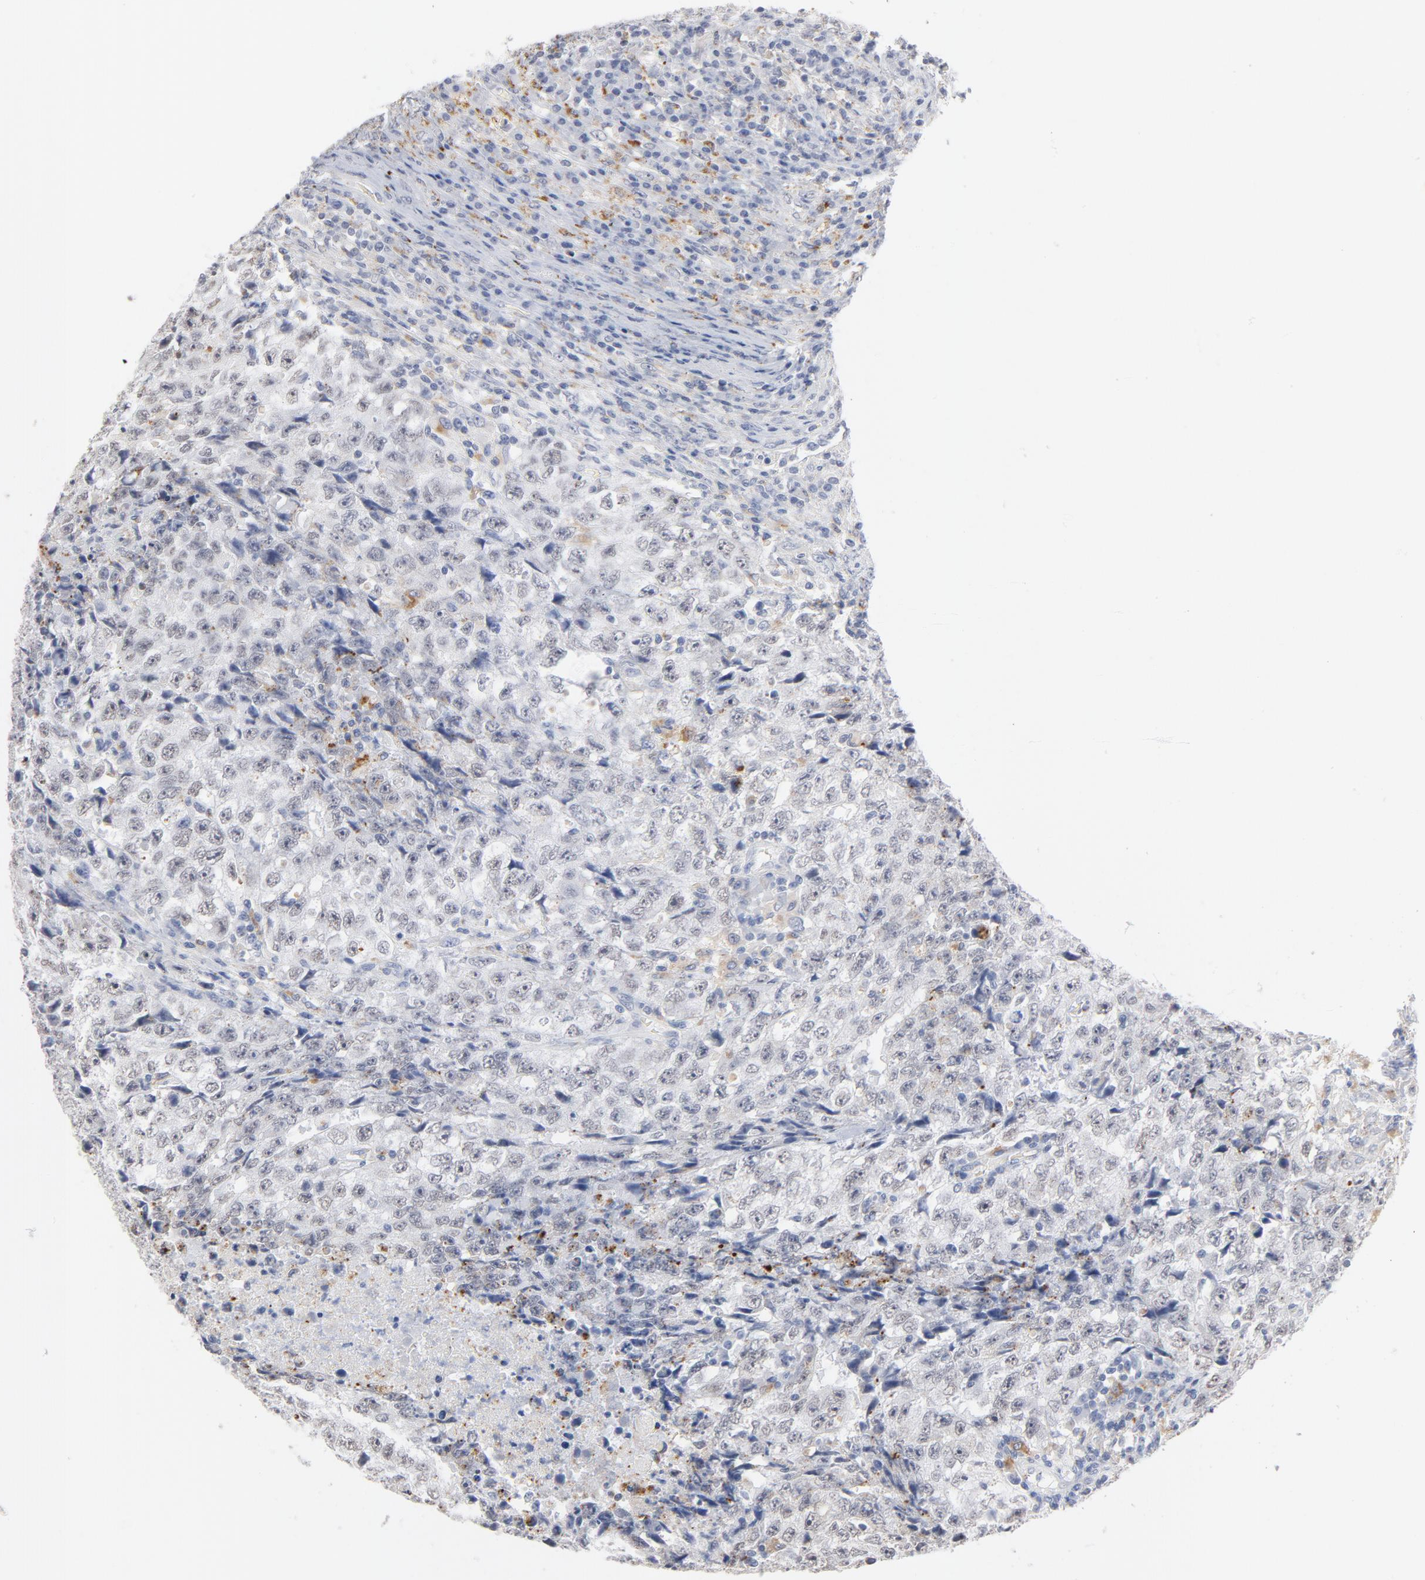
{"staining": {"intensity": "negative", "quantity": "none", "location": "none"}, "tissue": "testis cancer", "cell_type": "Tumor cells", "image_type": "cancer", "snomed": [{"axis": "morphology", "description": "Necrosis, NOS"}, {"axis": "morphology", "description": "Carcinoma, Embryonal, NOS"}, {"axis": "topography", "description": "Testis"}], "caption": "Immunohistochemistry histopathology image of neoplastic tissue: testis cancer stained with DAB (3,3'-diaminobenzidine) displays no significant protein positivity in tumor cells.", "gene": "LTBP2", "patient": {"sex": "male", "age": 19}}